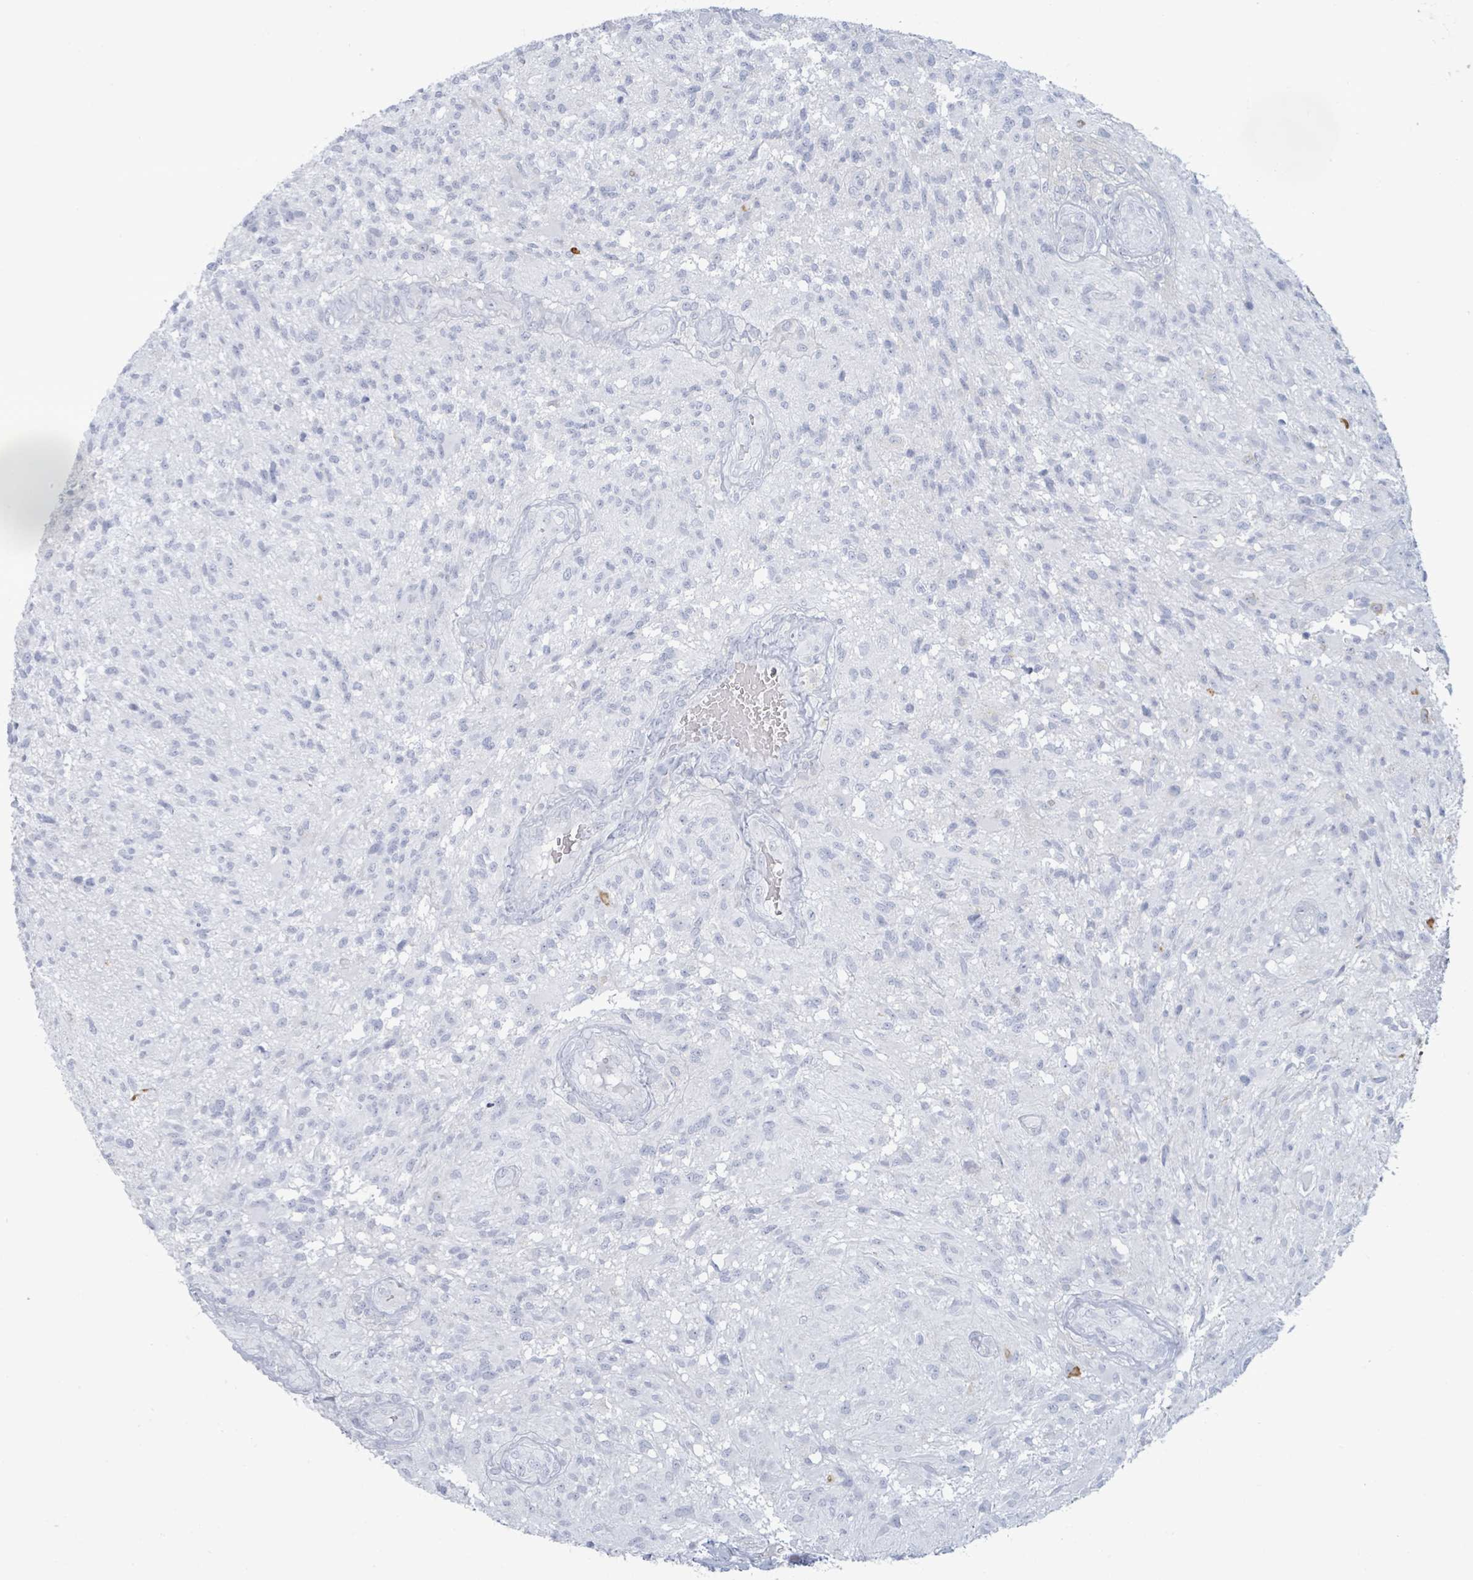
{"staining": {"intensity": "negative", "quantity": "none", "location": "none"}, "tissue": "glioma", "cell_type": "Tumor cells", "image_type": "cancer", "snomed": [{"axis": "morphology", "description": "Glioma, malignant, High grade"}, {"axis": "topography", "description": "Brain"}], "caption": "Protein analysis of glioma demonstrates no significant positivity in tumor cells.", "gene": "PGA3", "patient": {"sex": "male", "age": 56}}